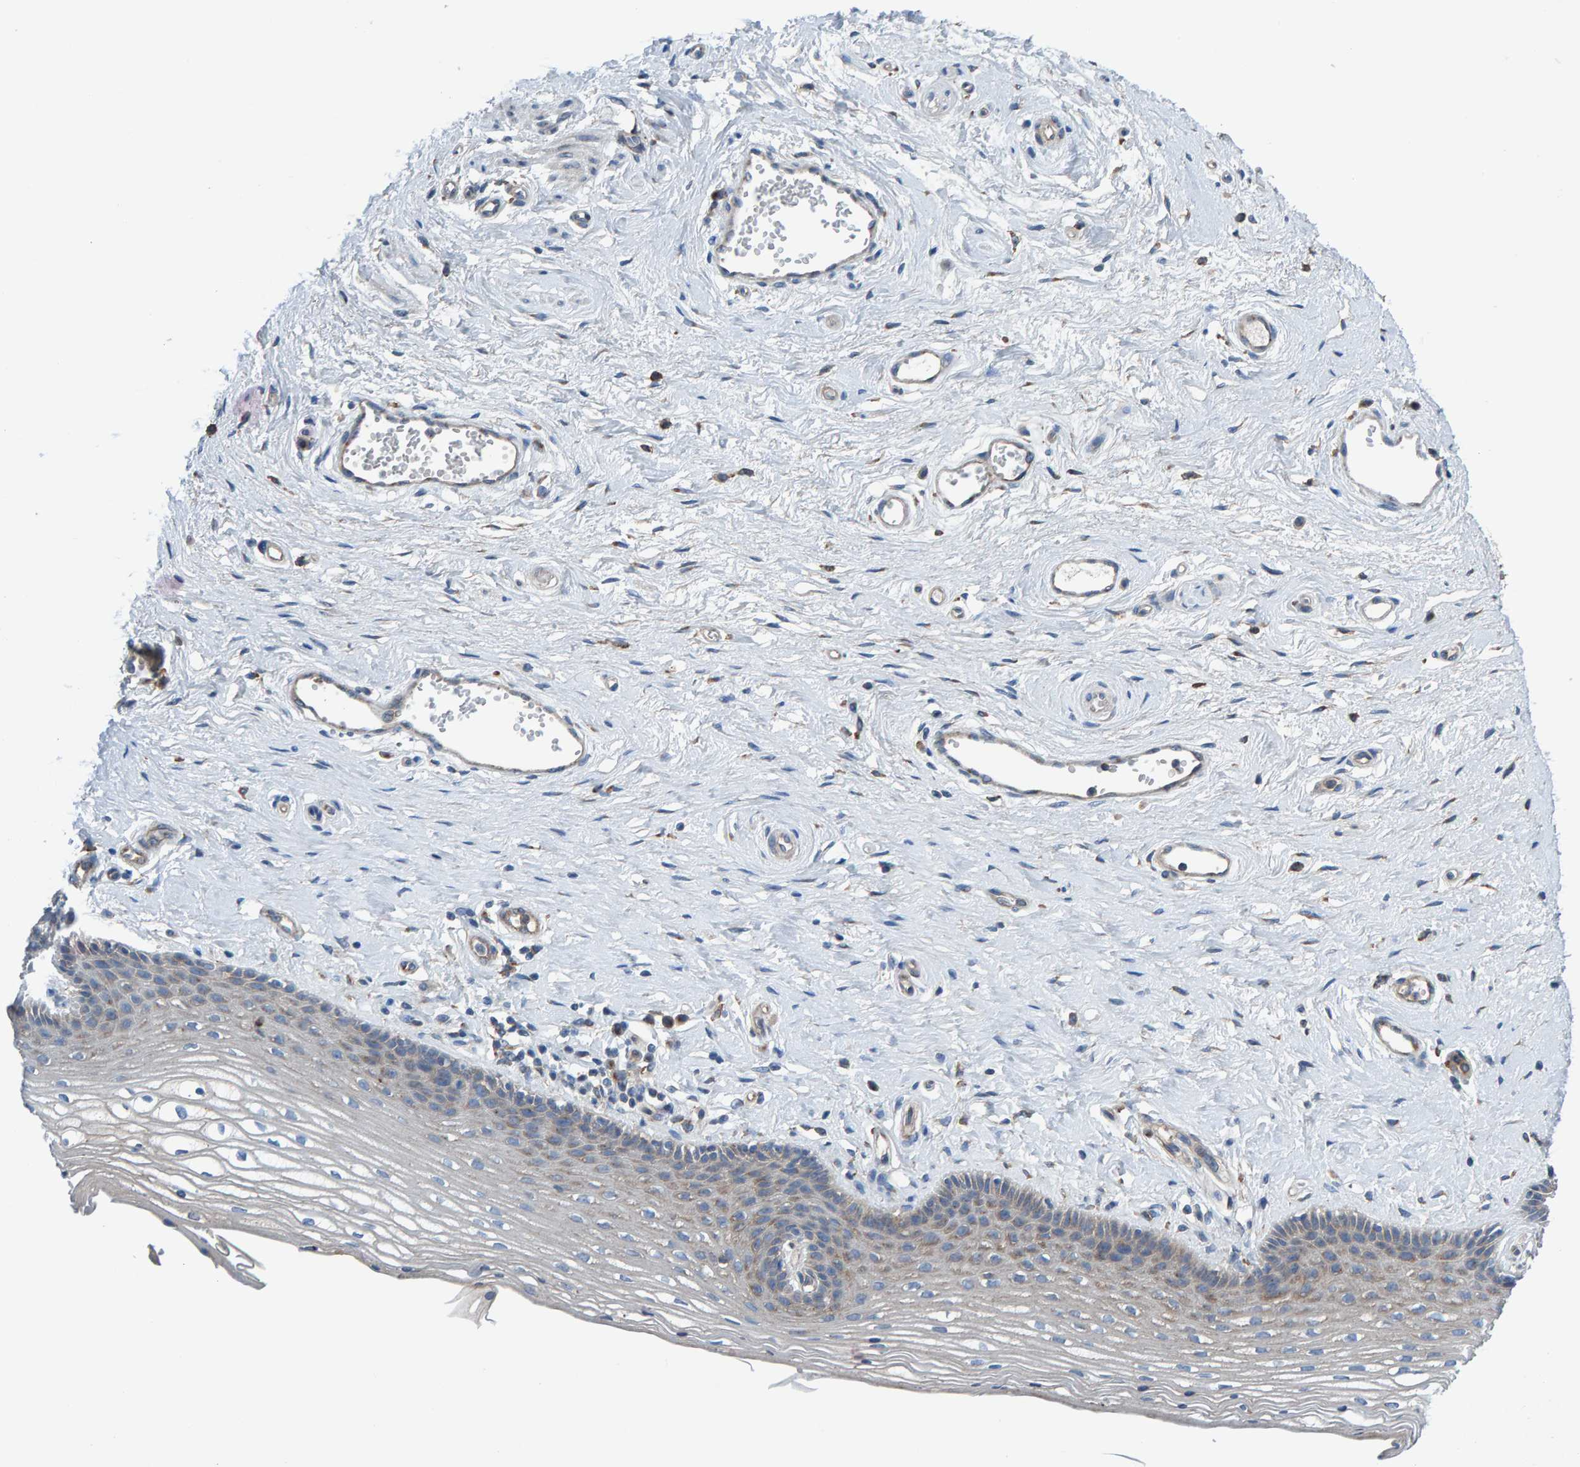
{"staining": {"intensity": "weak", "quantity": "<25%", "location": "cytoplasmic/membranous"}, "tissue": "vagina", "cell_type": "Squamous epithelial cells", "image_type": "normal", "snomed": [{"axis": "morphology", "description": "Normal tissue, NOS"}, {"axis": "topography", "description": "Vagina"}], "caption": "Immunohistochemical staining of benign human vagina reveals no significant positivity in squamous epithelial cells.", "gene": "MKLN1", "patient": {"sex": "female", "age": 46}}